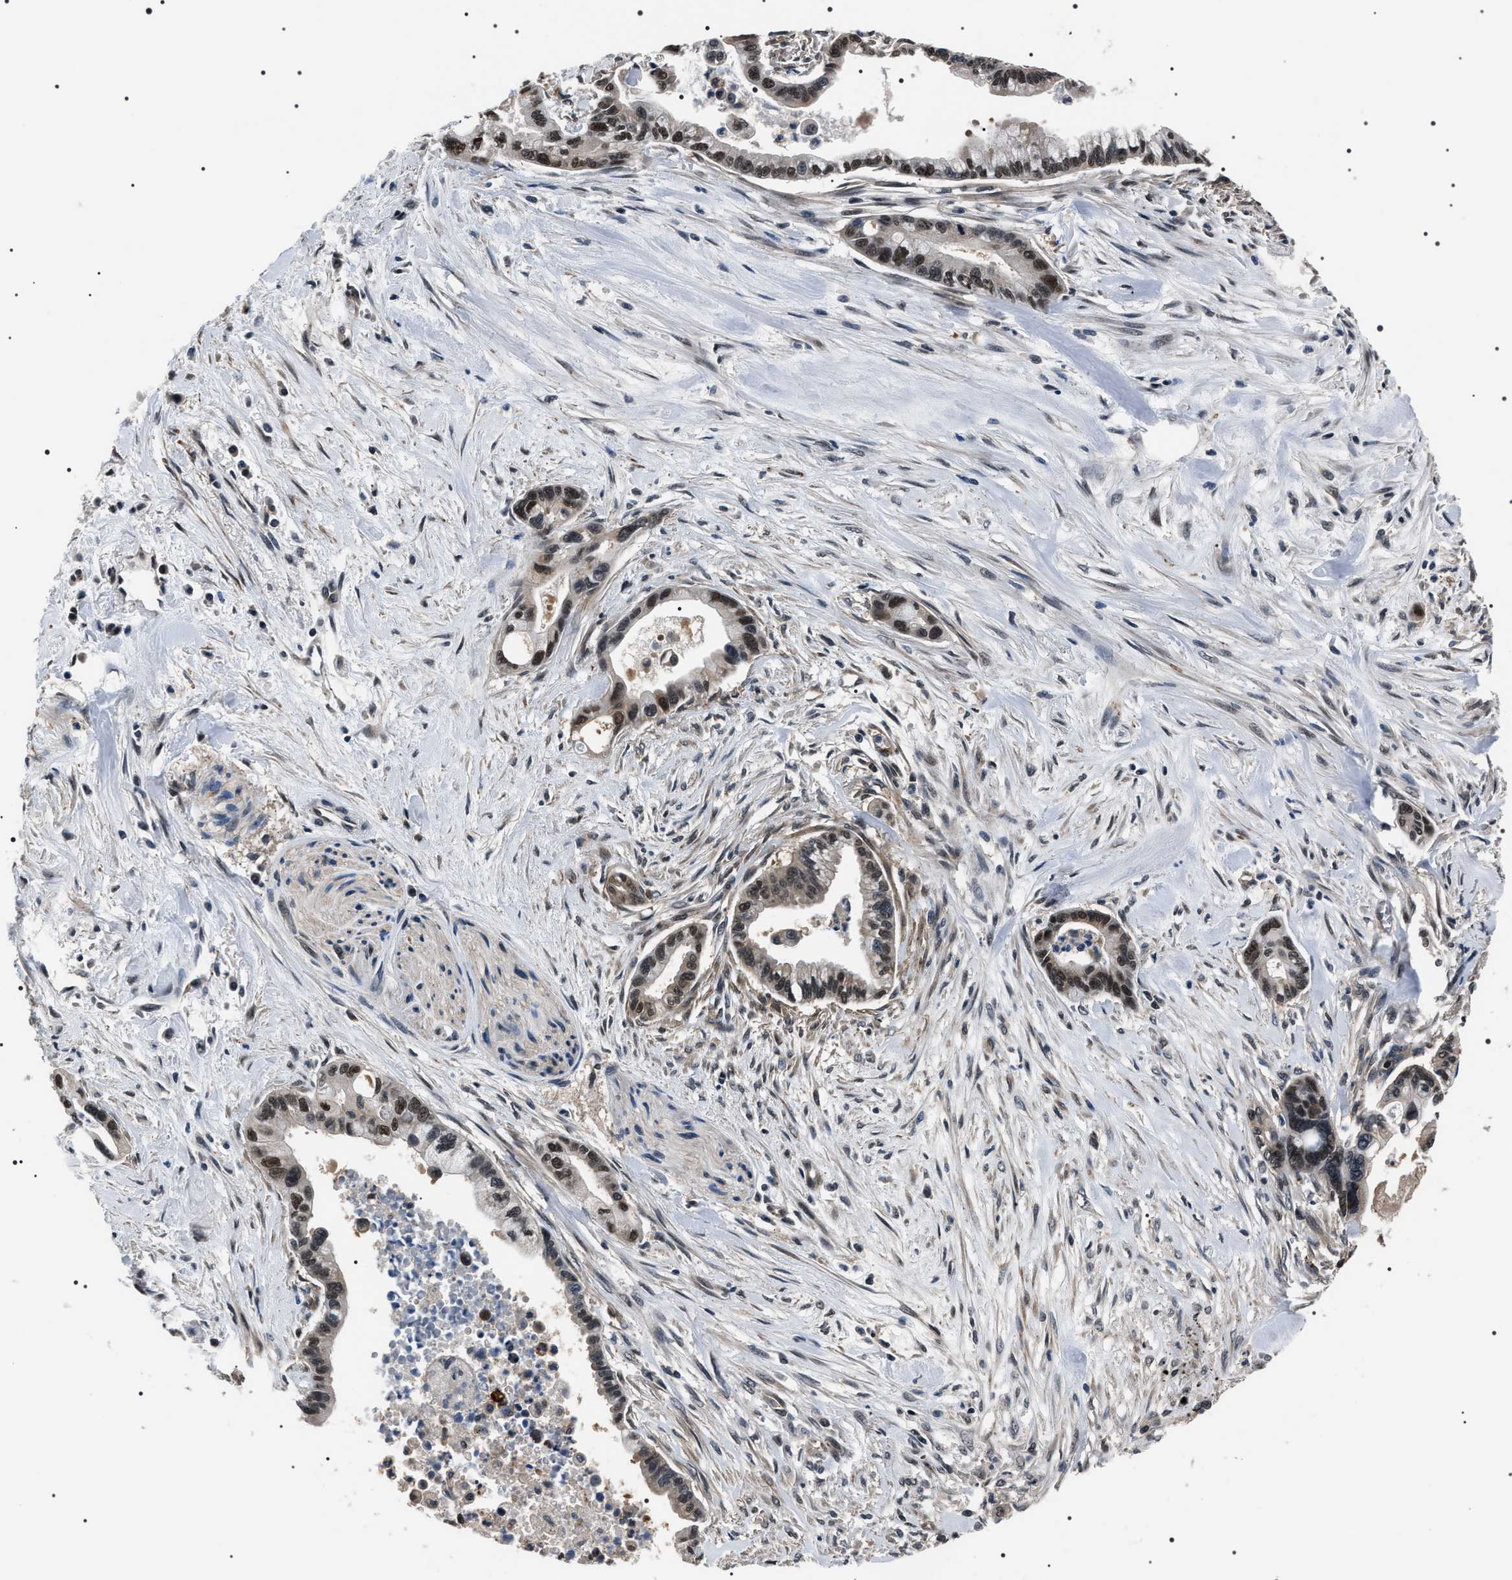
{"staining": {"intensity": "moderate", "quantity": ">75%", "location": "nuclear"}, "tissue": "pancreatic cancer", "cell_type": "Tumor cells", "image_type": "cancer", "snomed": [{"axis": "morphology", "description": "Adenocarcinoma, NOS"}, {"axis": "topography", "description": "Pancreas"}], "caption": "The micrograph shows a brown stain indicating the presence of a protein in the nuclear of tumor cells in pancreatic cancer.", "gene": "SIPA1", "patient": {"sex": "male", "age": 70}}